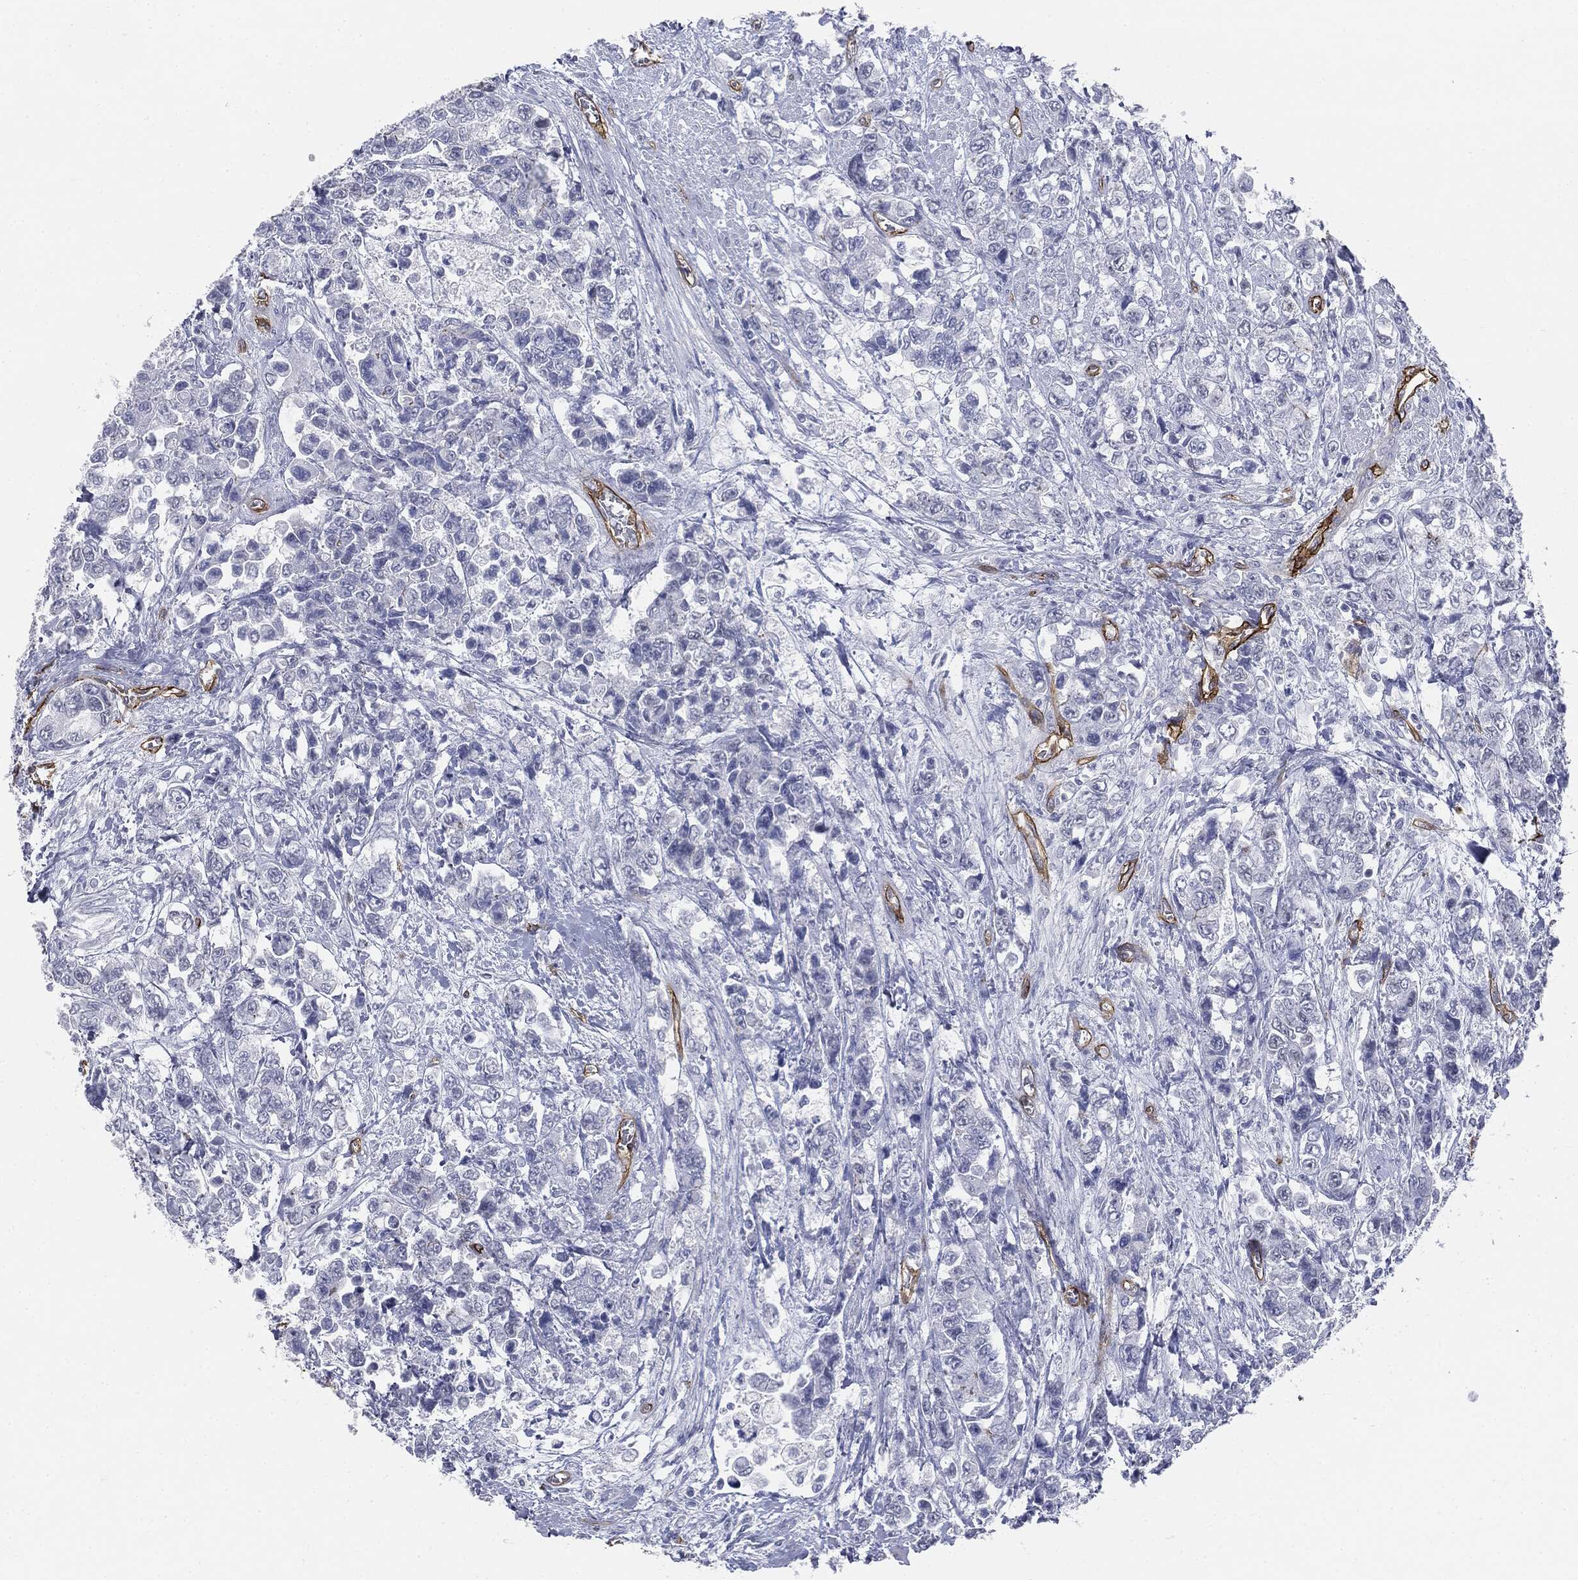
{"staining": {"intensity": "negative", "quantity": "none", "location": "none"}, "tissue": "urothelial cancer", "cell_type": "Tumor cells", "image_type": "cancer", "snomed": [{"axis": "morphology", "description": "Urothelial carcinoma, High grade"}, {"axis": "topography", "description": "Urinary bladder"}], "caption": "Human urothelial cancer stained for a protein using IHC demonstrates no staining in tumor cells.", "gene": "MUC5AC", "patient": {"sex": "female", "age": 78}}